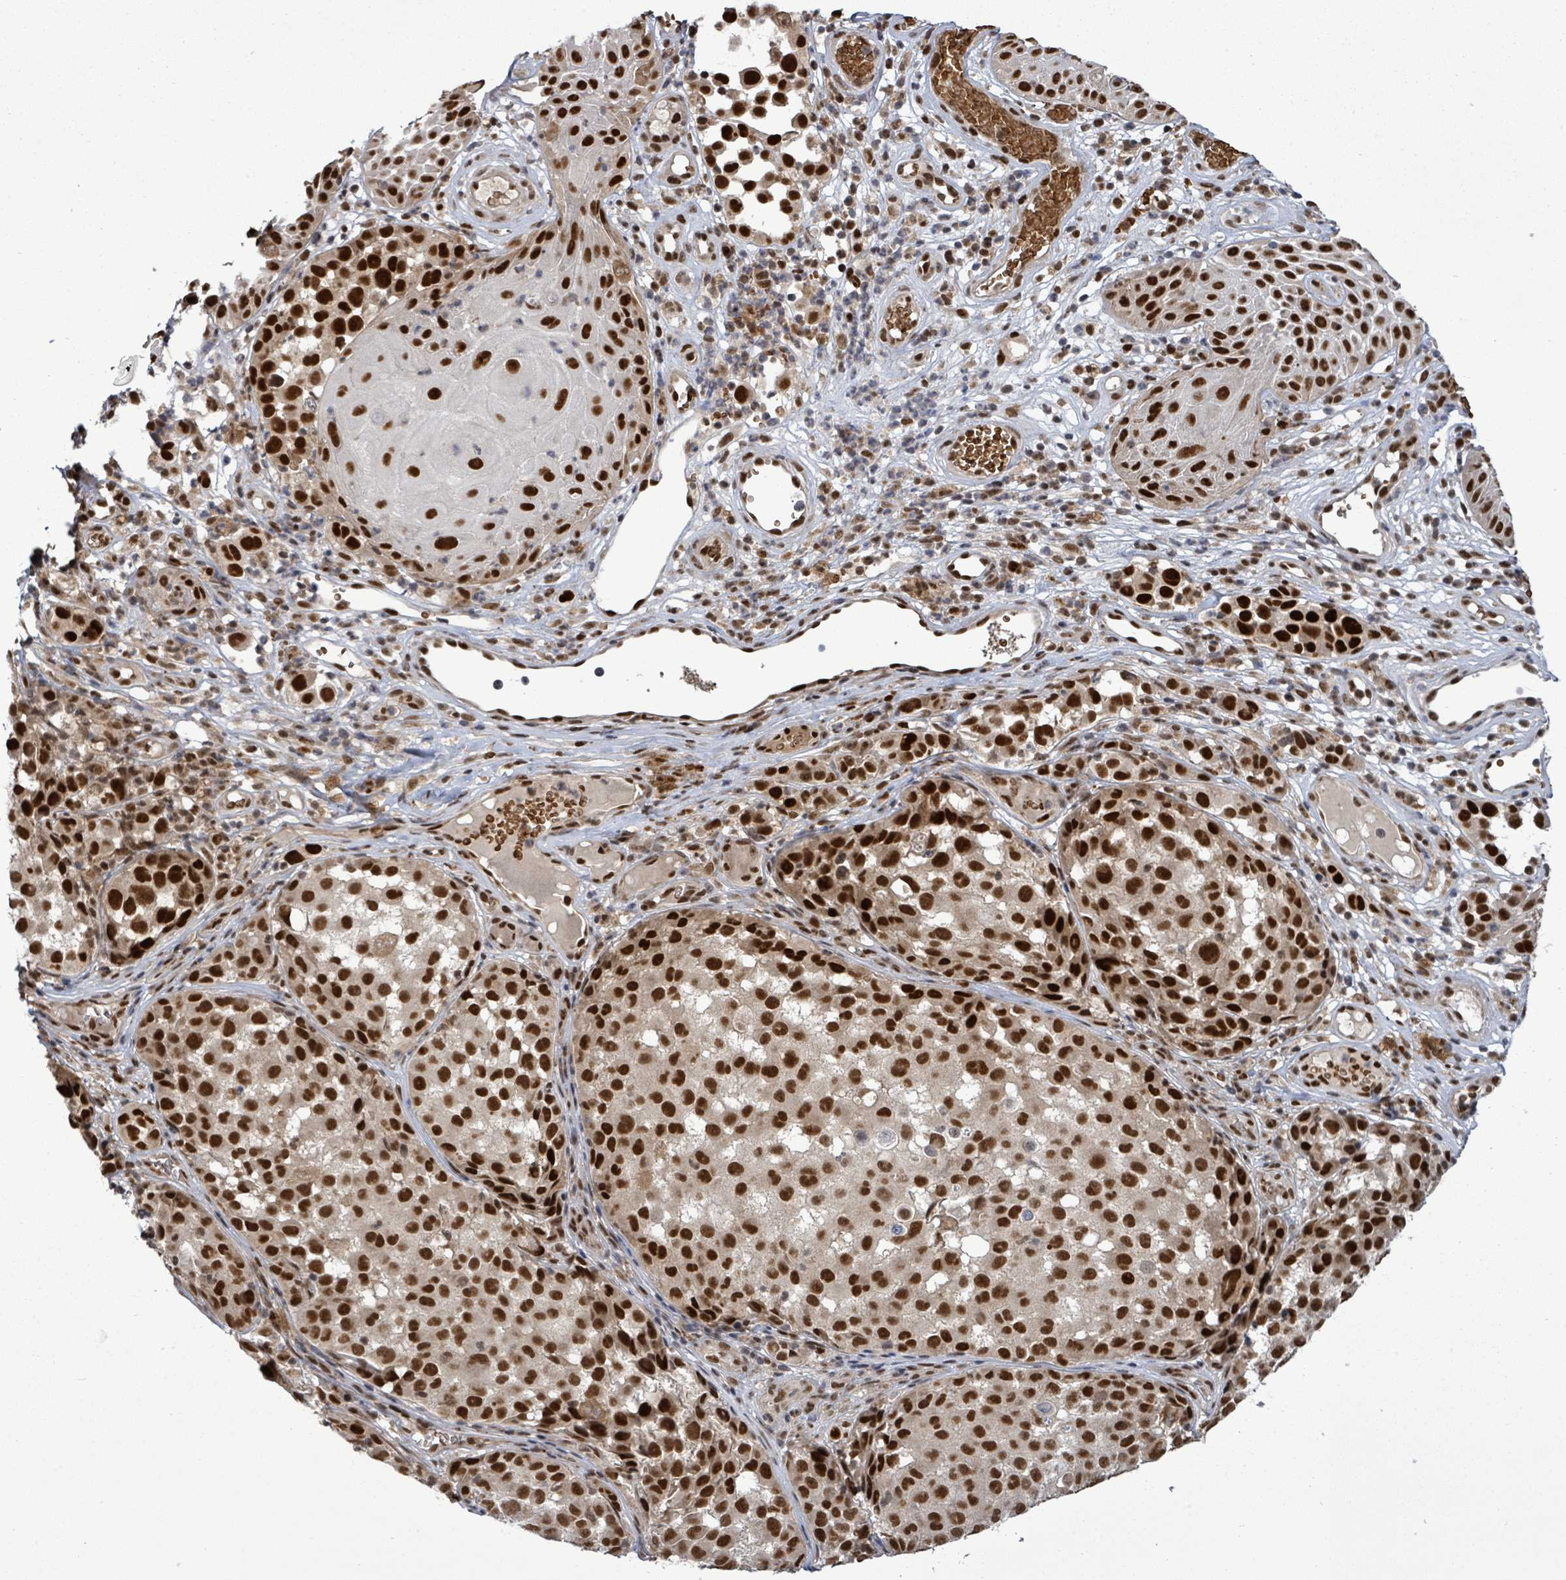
{"staining": {"intensity": "strong", "quantity": ">75%", "location": "nuclear"}, "tissue": "melanoma", "cell_type": "Tumor cells", "image_type": "cancer", "snomed": [{"axis": "morphology", "description": "Malignant melanoma, NOS"}, {"axis": "topography", "description": "Skin"}], "caption": "DAB (3,3'-diaminobenzidine) immunohistochemical staining of human malignant melanoma exhibits strong nuclear protein positivity in approximately >75% of tumor cells.", "gene": "PATZ1", "patient": {"sex": "male", "age": 64}}